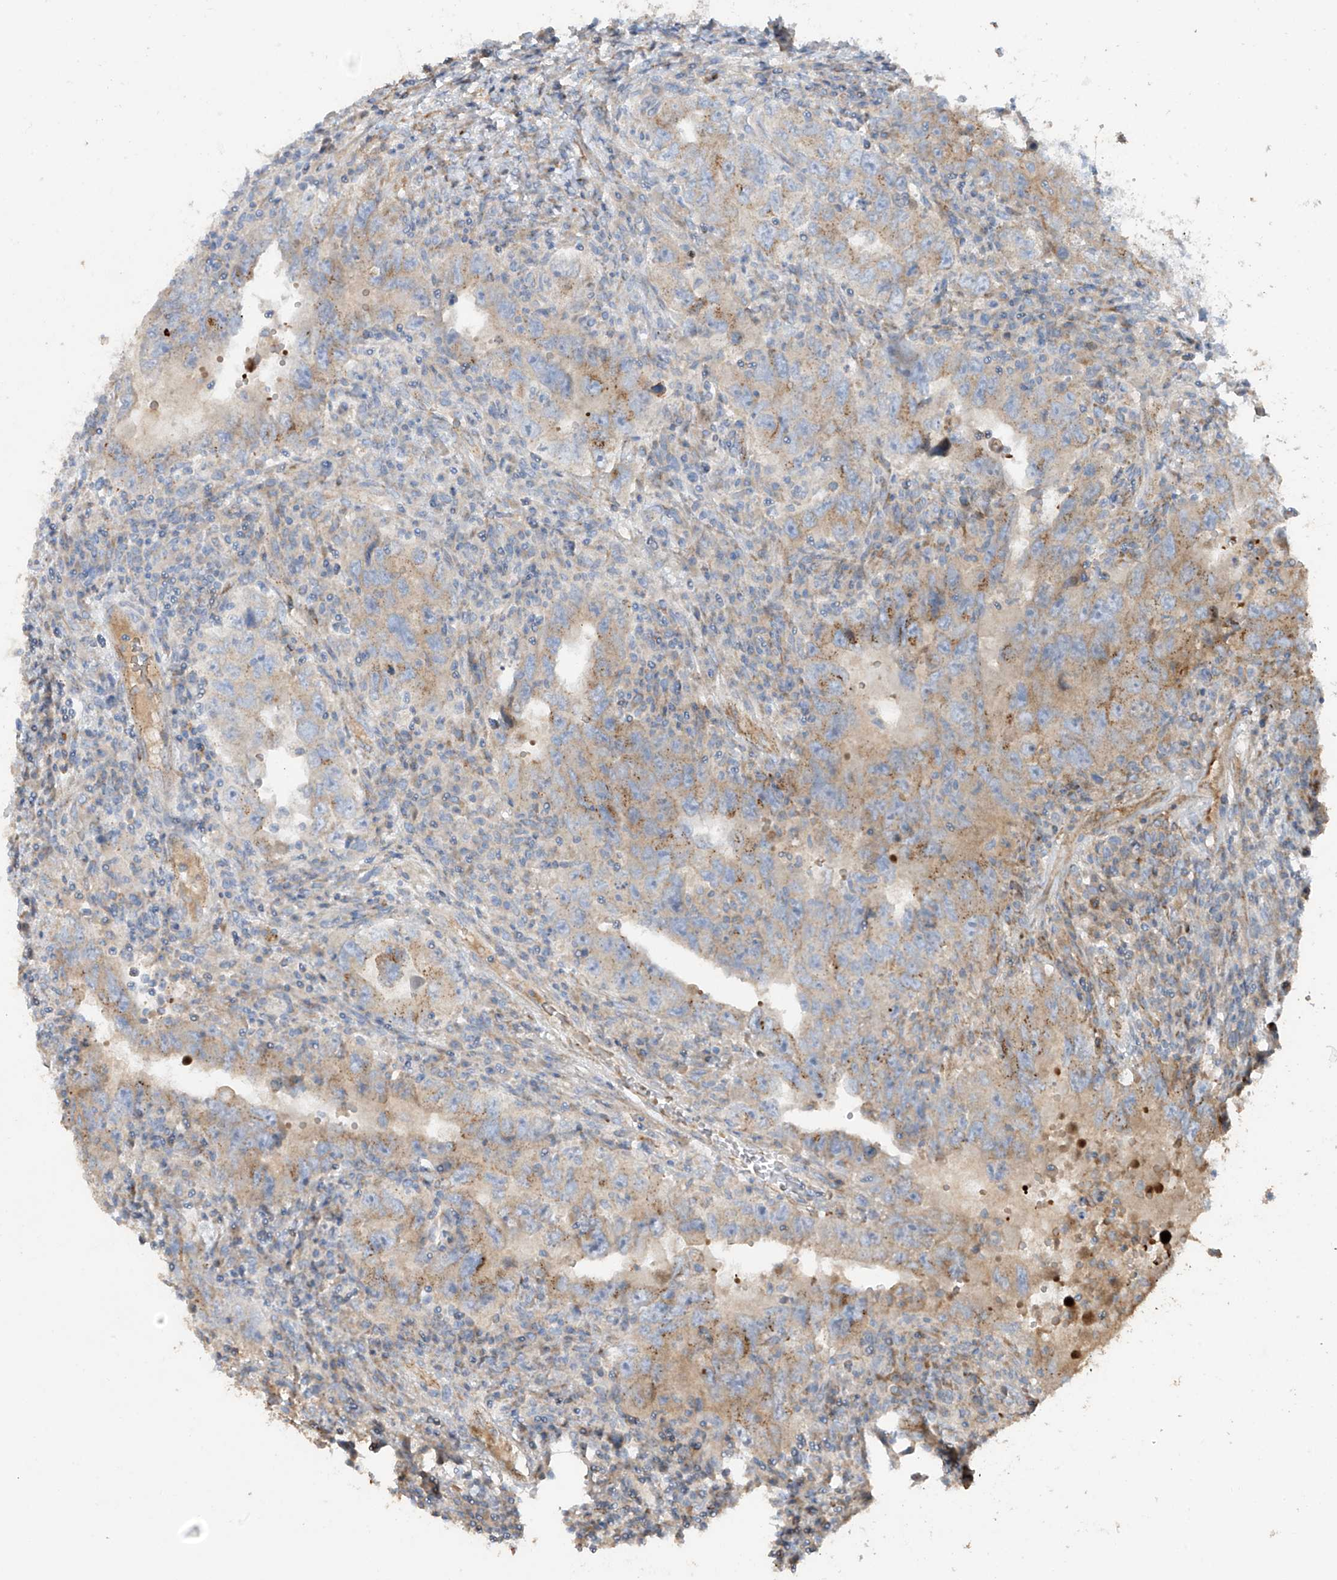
{"staining": {"intensity": "weak", "quantity": "<25%", "location": "cytoplasmic/membranous"}, "tissue": "testis cancer", "cell_type": "Tumor cells", "image_type": "cancer", "snomed": [{"axis": "morphology", "description": "Carcinoma, Embryonal, NOS"}, {"axis": "topography", "description": "Testis"}], "caption": "Tumor cells show no significant protein staining in testis cancer (embryonal carcinoma).", "gene": "ABTB1", "patient": {"sex": "male", "age": 26}}